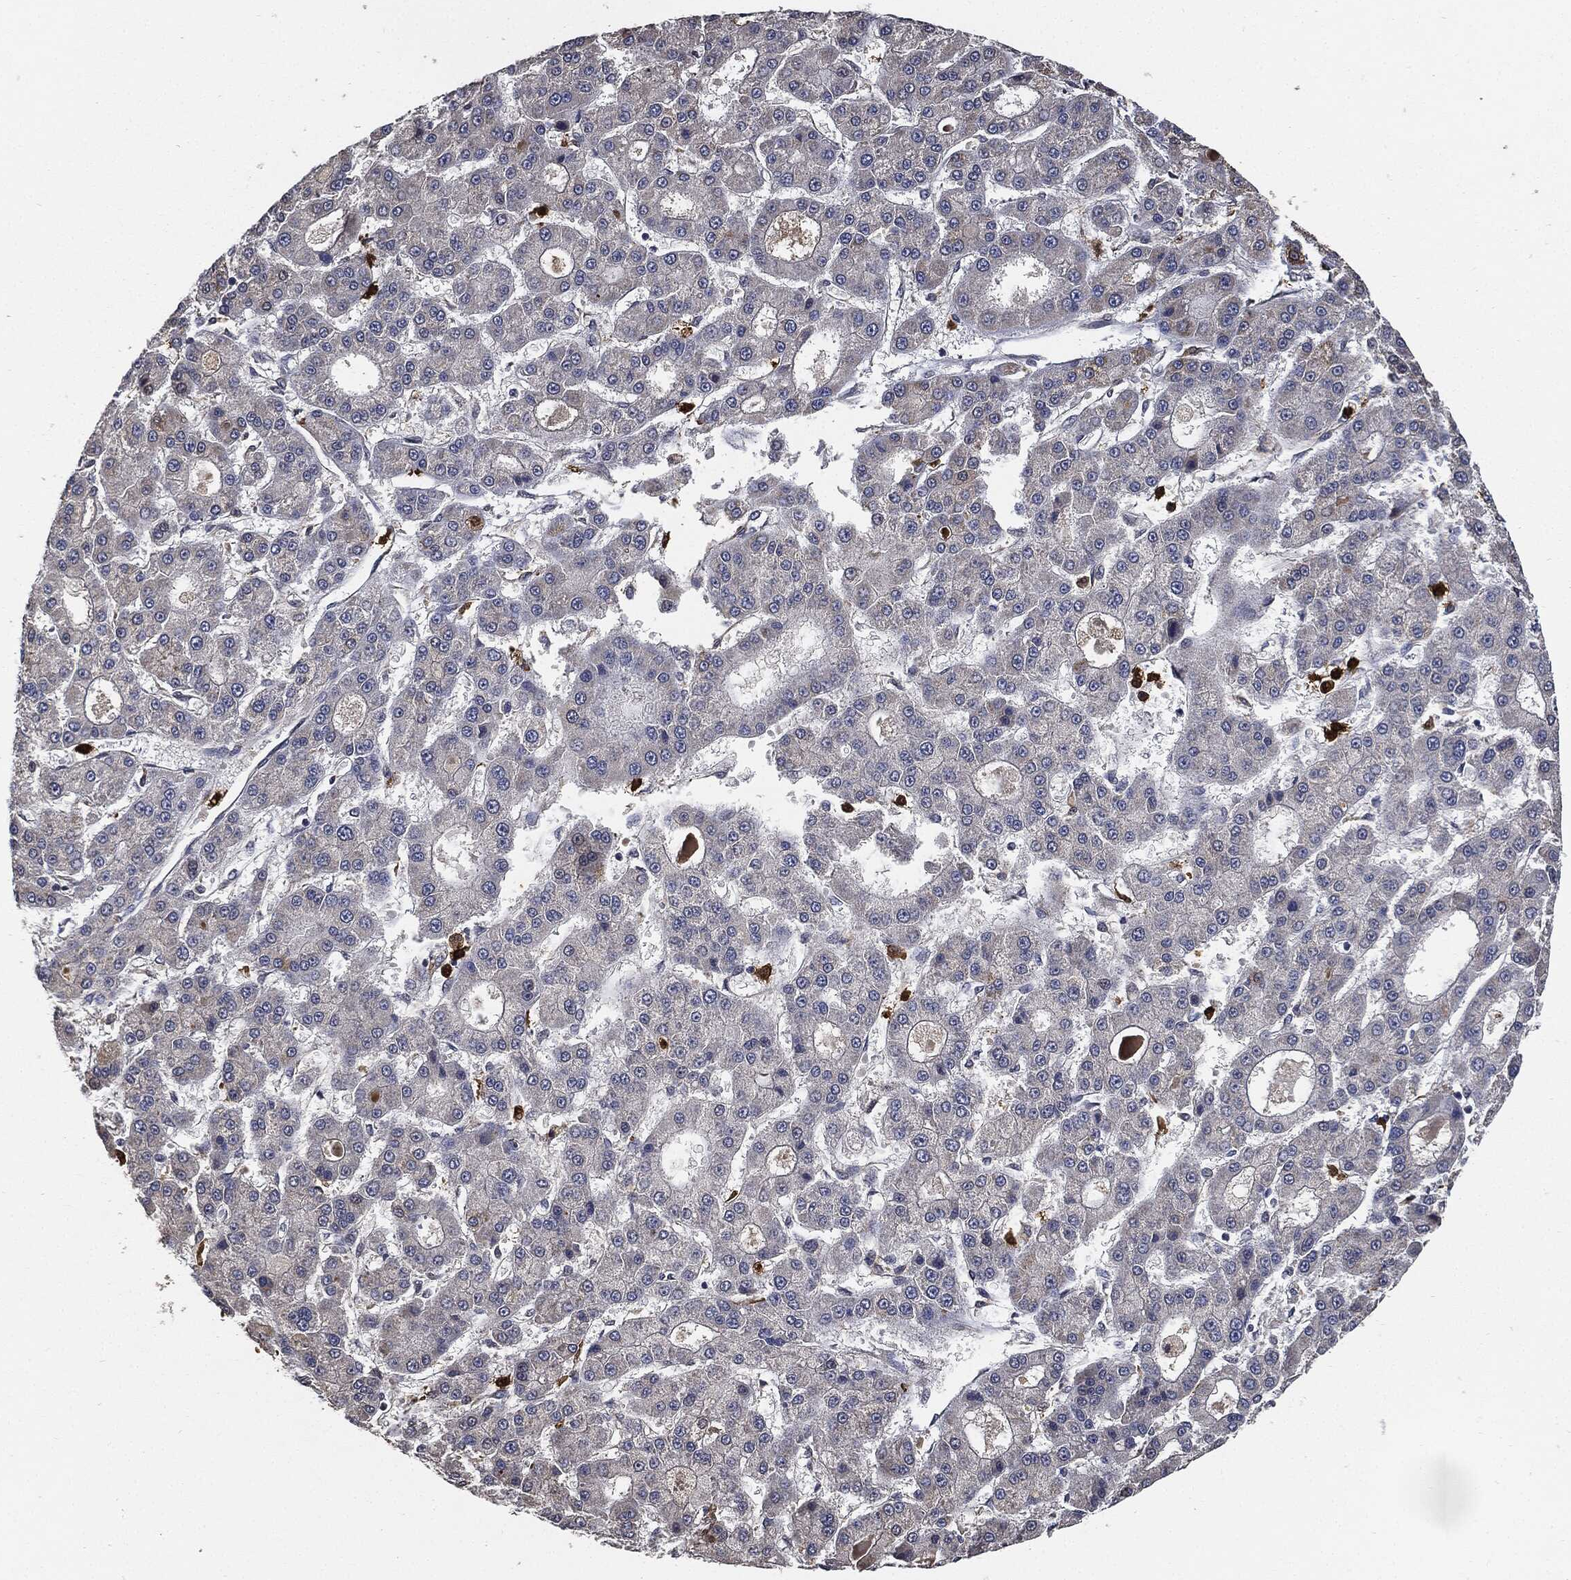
{"staining": {"intensity": "negative", "quantity": "none", "location": "none"}, "tissue": "liver cancer", "cell_type": "Tumor cells", "image_type": "cancer", "snomed": [{"axis": "morphology", "description": "Carcinoma, Hepatocellular, NOS"}, {"axis": "topography", "description": "Liver"}], "caption": "Liver hepatocellular carcinoma stained for a protein using immunohistochemistry exhibits no positivity tumor cells.", "gene": "S100A9", "patient": {"sex": "male", "age": 70}}